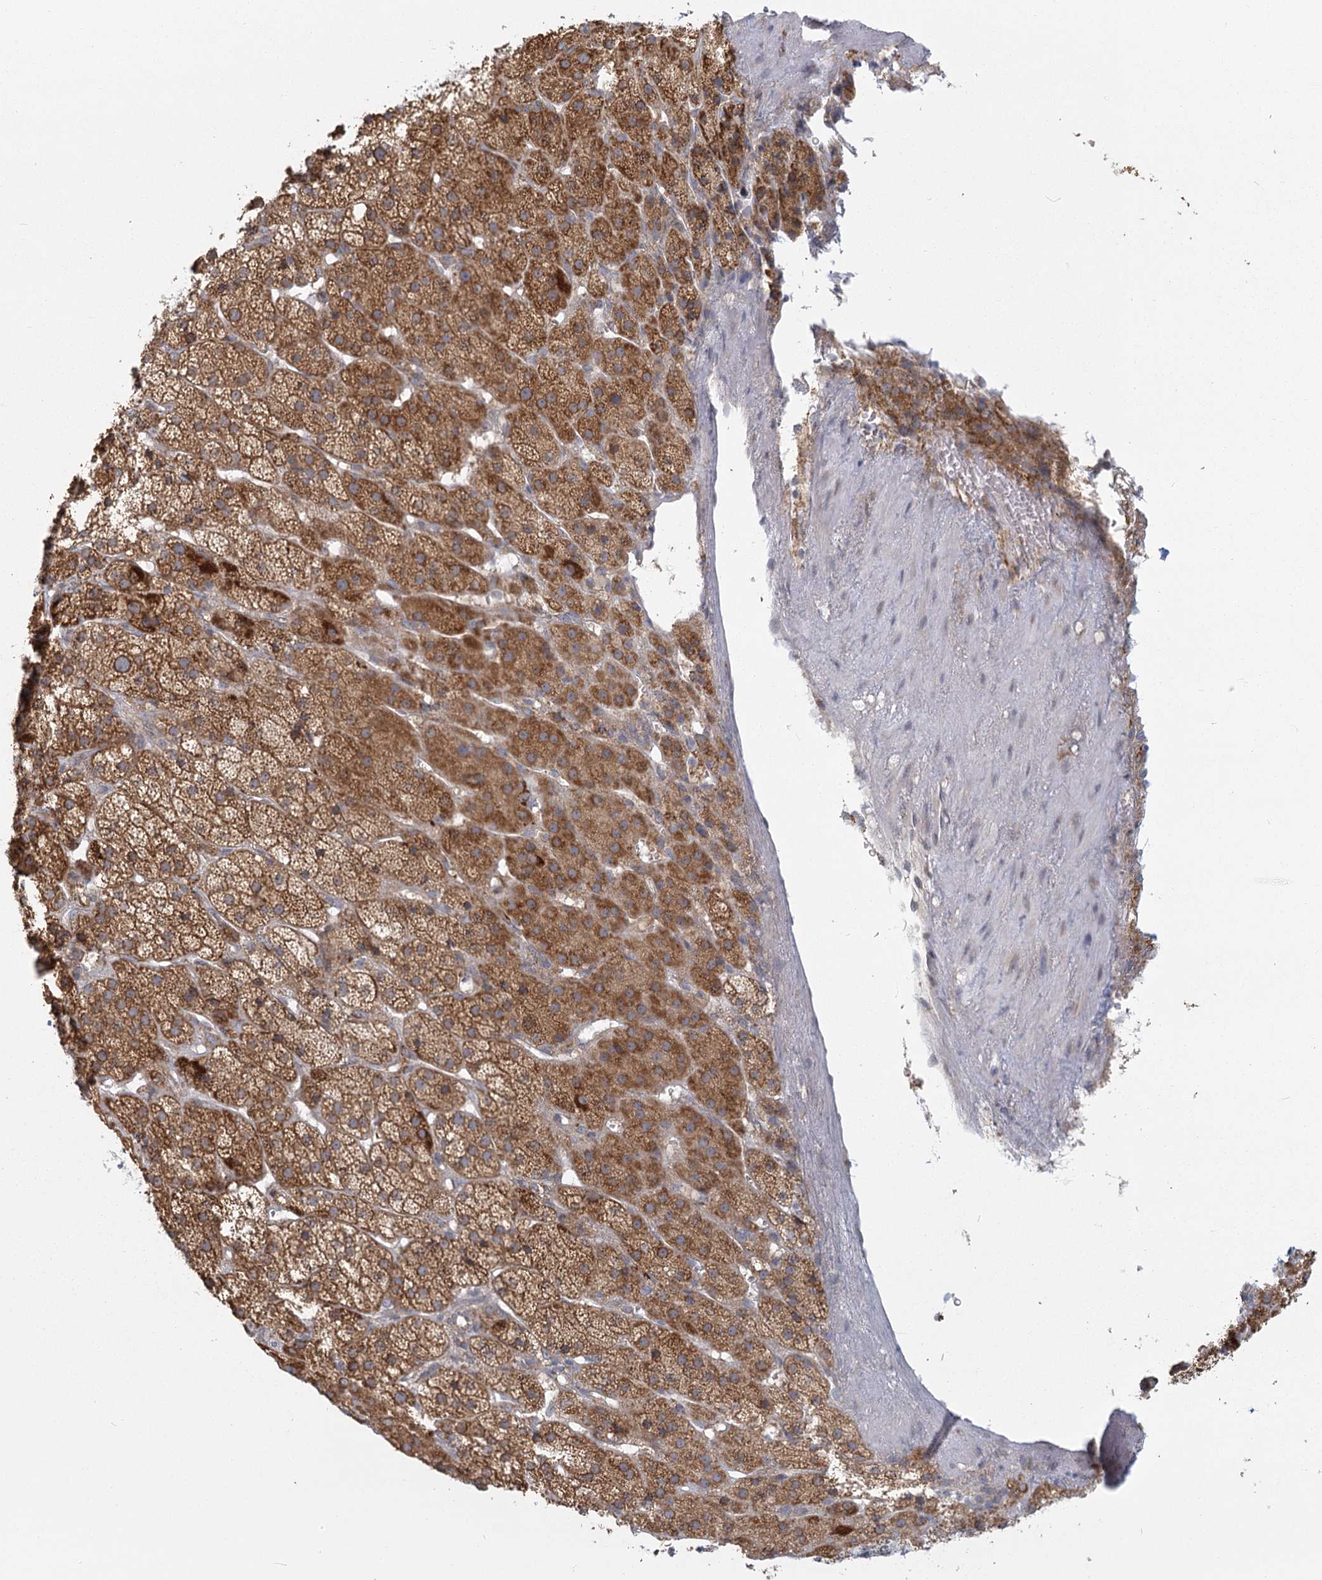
{"staining": {"intensity": "moderate", "quantity": ">75%", "location": "cytoplasmic/membranous"}, "tissue": "adrenal gland", "cell_type": "Glandular cells", "image_type": "normal", "snomed": [{"axis": "morphology", "description": "Normal tissue, NOS"}, {"axis": "topography", "description": "Adrenal gland"}], "caption": "A brown stain shows moderate cytoplasmic/membranous positivity of a protein in glandular cells of benign human adrenal gland.", "gene": "LACTB", "patient": {"sex": "female", "age": 57}}